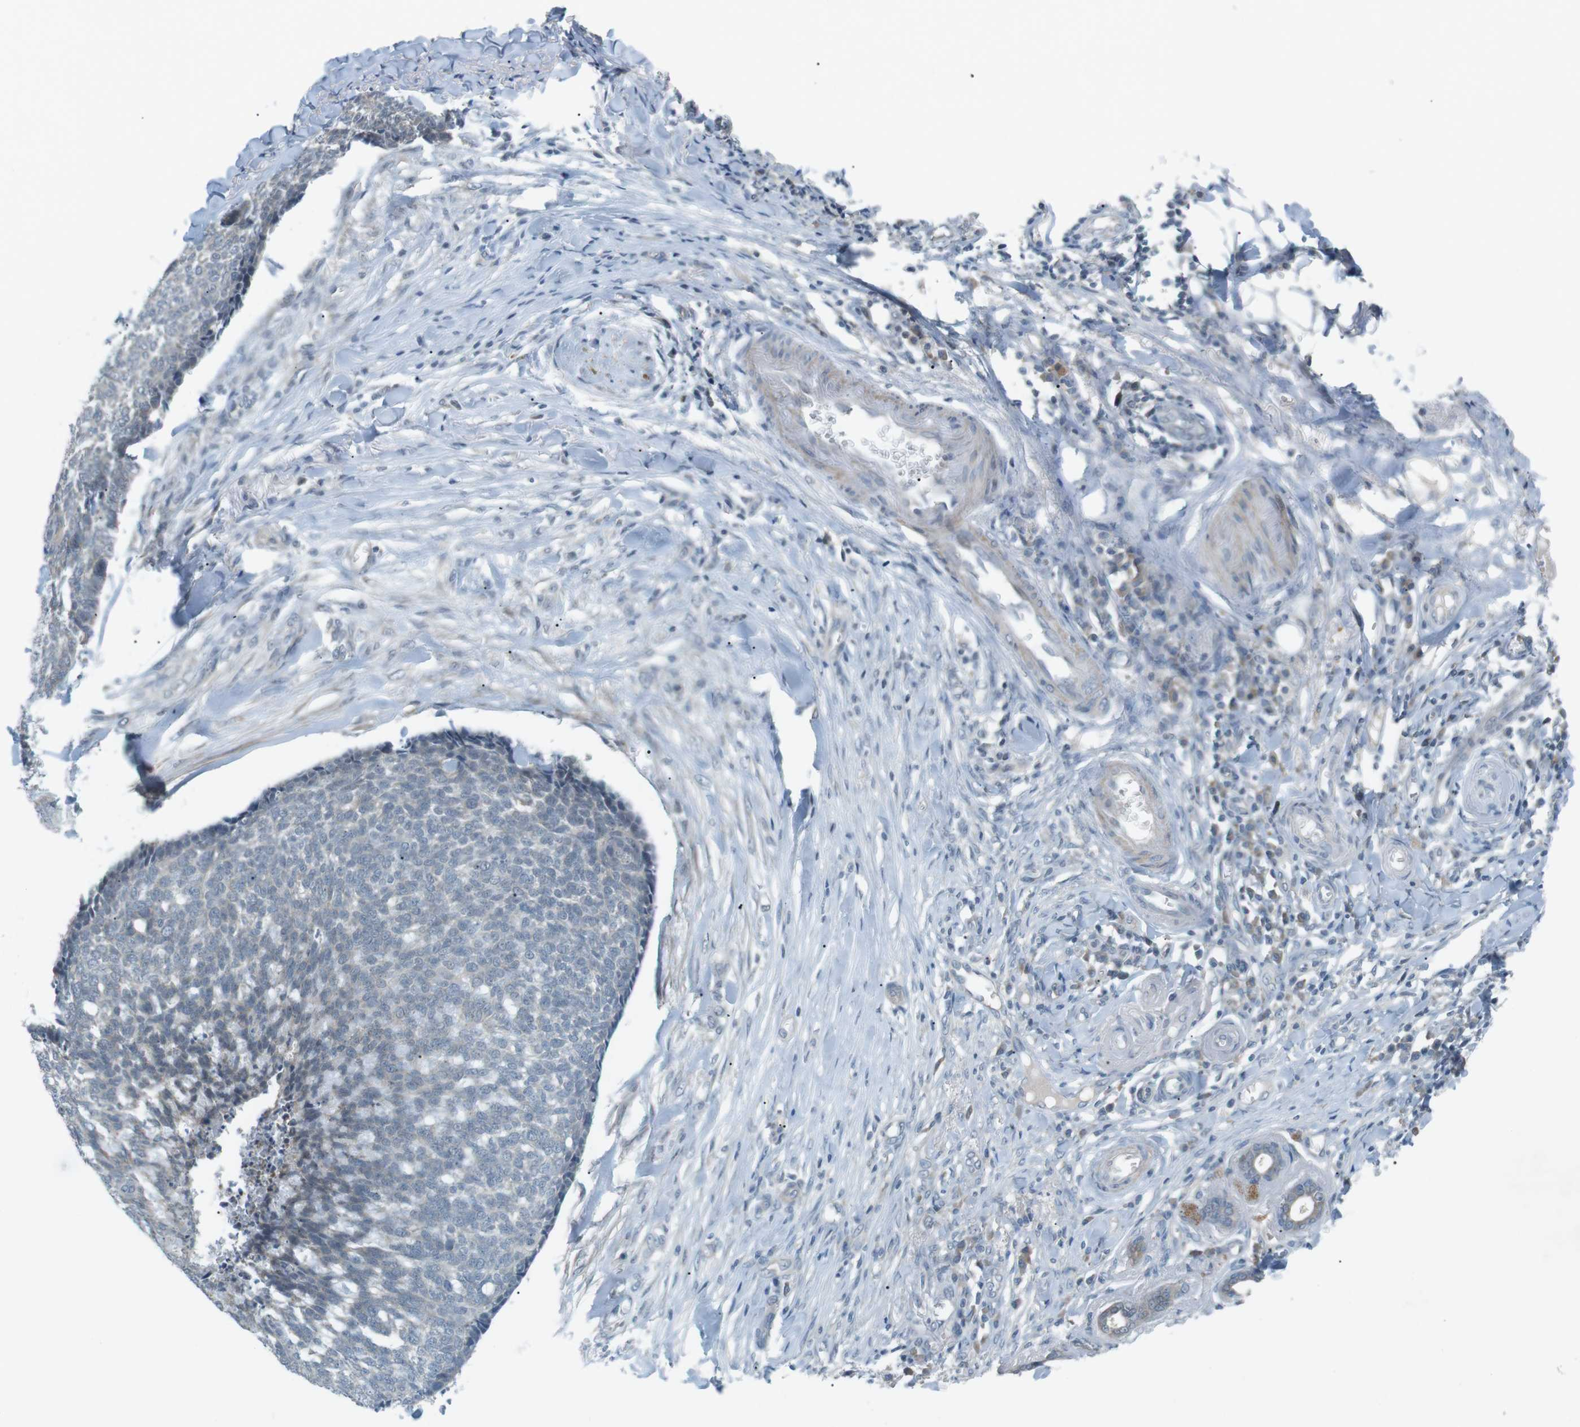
{"staining": {"intensity": "negative", "quantity": "none", "location": "none"}, "tissue": "skin cancer", "cell_type": "Tumor cells", "image_type": "cancer", "snomed": [{"axis": "morphology", "description": "Basal cell carcinoma"}, {"axis": "topography", "description": "Skin"}], "caption": "DAB immunohistochemical staining of human skin cancer (basal cell carcinoma) demonstrates no significant positivity in tumor cells.", "gene": "RTN3", "patient": {"sex": "male", "age": 84}}